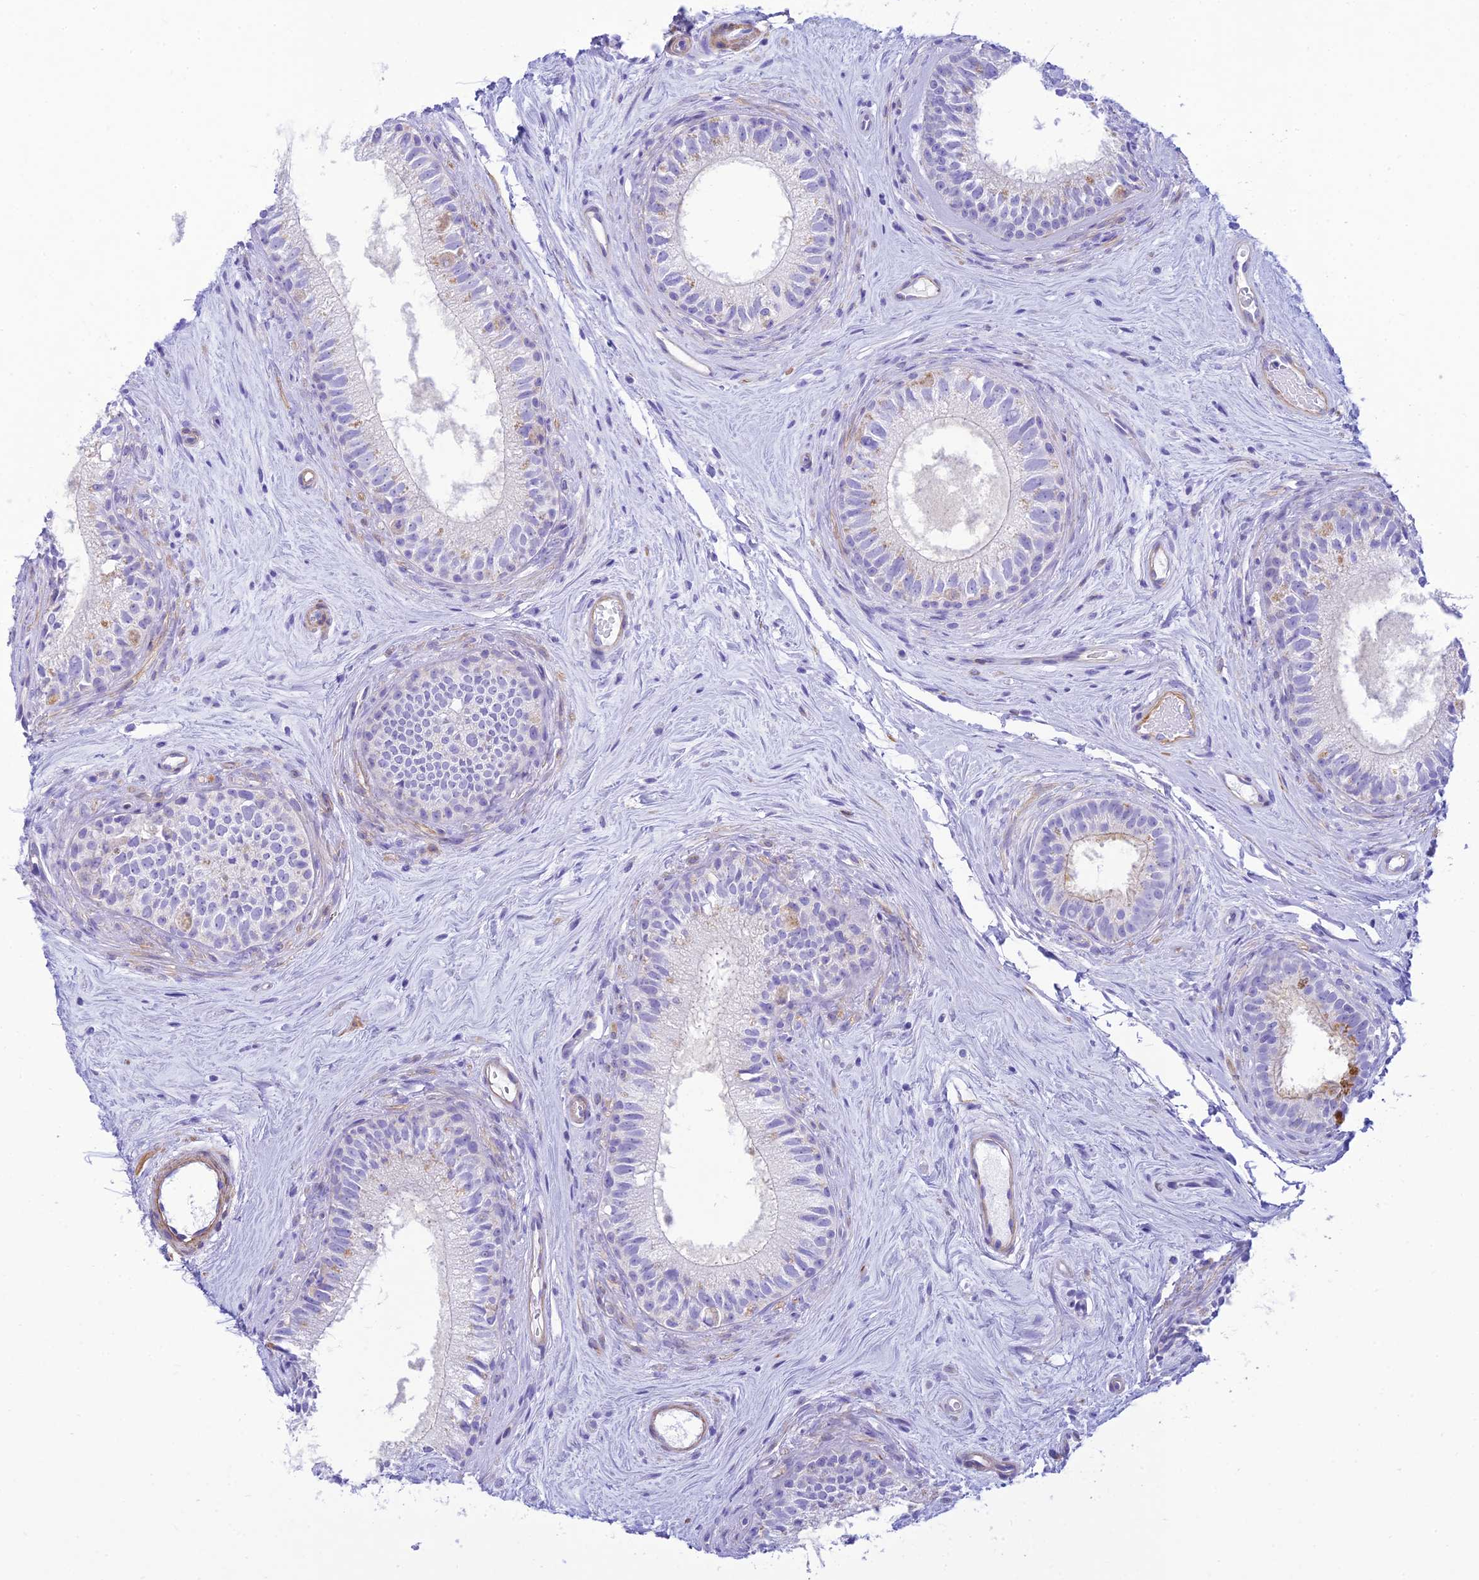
{"staining": {"intensity": "negative", "quantity": "none", "location": "none"}, "tissue": "epididymis", "cell_type": "Glandular cells", "image_type": "normal", "snomed": [{"axis": "morphology", "description": "Normal tissue, NOS"}, {"axis": "topography", "description": "Epididymis"}], "caption": "Immunohistochemistry of benign epididymis displays no positivity in glandular cells.", "gene": "FBXW4", "patient": {"sex": "male", "age": 71}}